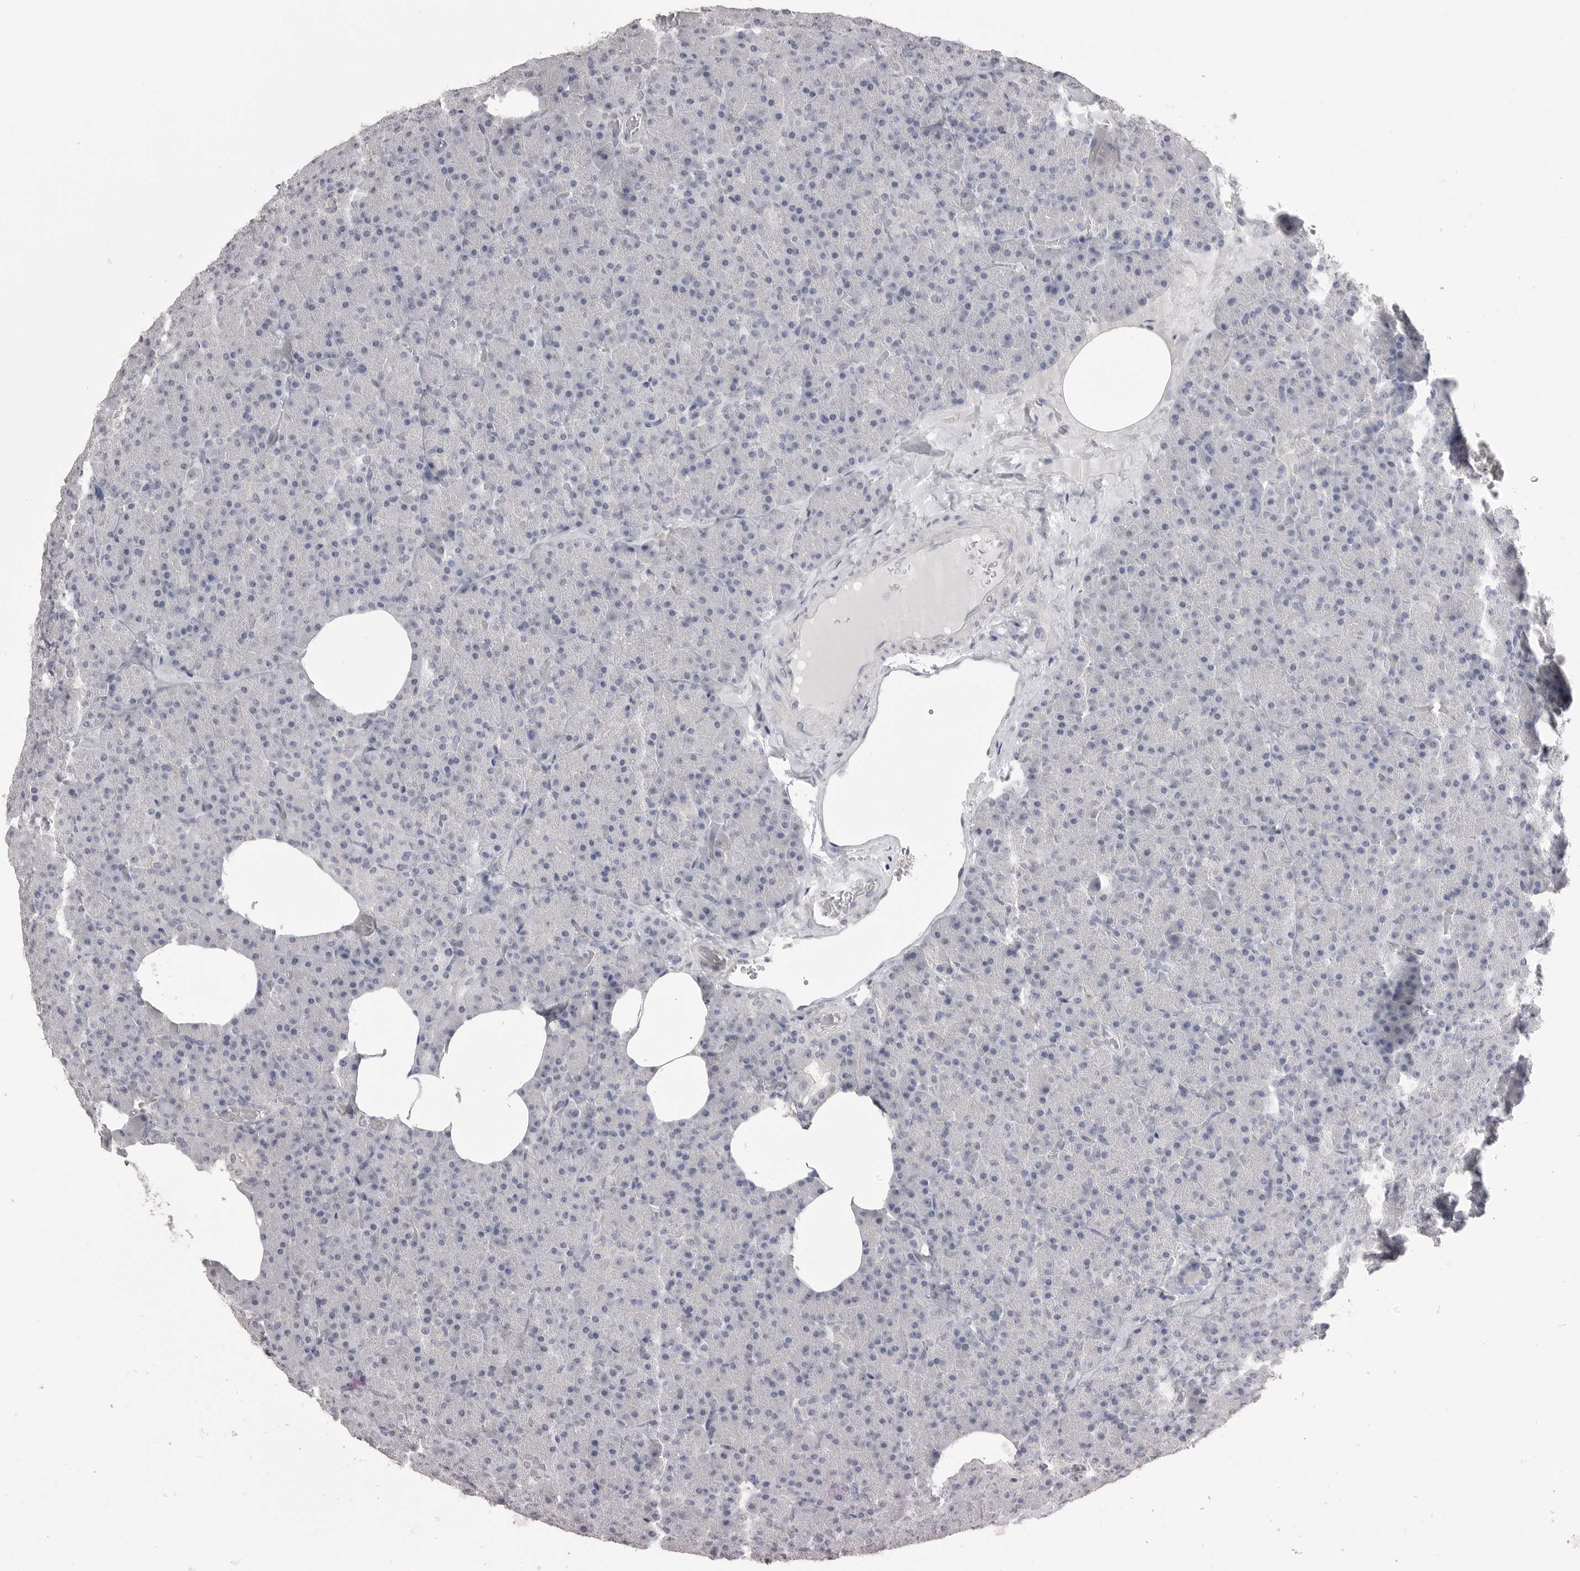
{"staining": {"intensity": "negative", "quantity": "none", "location": "none"}, "tissue": "pancreas", "cell_type": "Exocrine glandular cells", "image_type": "normal", "snomed": [{"axis": "morphology", "description": "Normal tissue, NOS"}, {"axis": "morphology", "description": "Carcinoid, malignant, NOS"}, {"axis": "topography", "description": "Pancreas"}], "caption": "A high-resolution histopathology image shows immunohistochemistry staining of normal pancreas, which demonstrates no significant expression in exocrine glandular cells.", "gene": "ICAM5", "patient": {"sex": "female", "age": 35}}